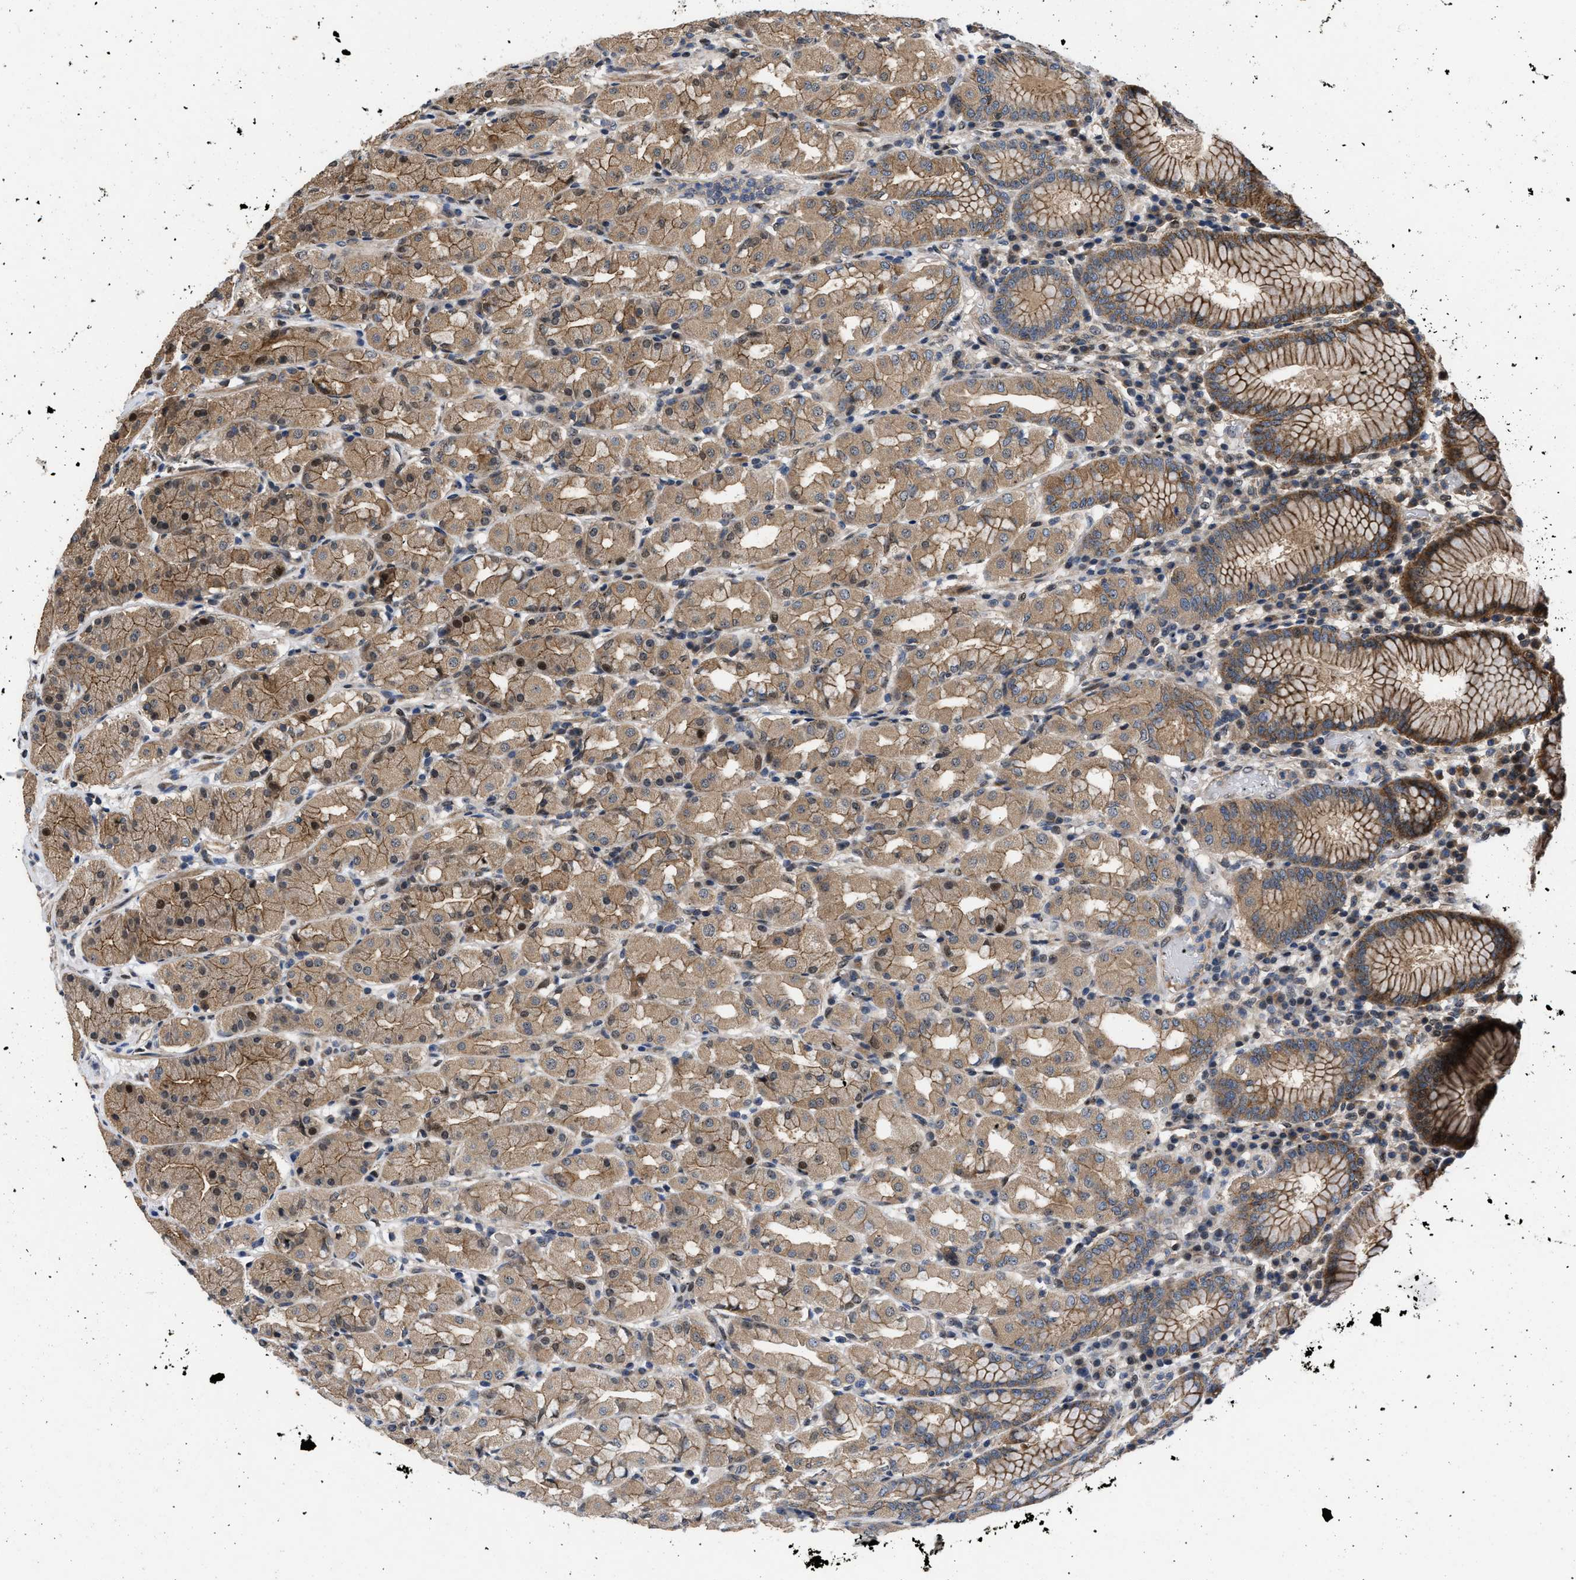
{"staining": {"intensity": "moderate", "quantity": ">75%", "location": "cytoplasmic/membranous"}, "tissue": "stomach", "cell_type": "Glandular cells", "image_type": "normal", "snomed": [{"axis": "morphology", "description": "Normal tissue, NOS"}, {"axis": "topography", "description": "Stomach"}, {"axis": "topography", "description": "Stomach, lower"}], "caption": "Immunohistochemistry (IHC) of unremarkable human stomach exhibits medium levels of moderate cytoplasmic/membranous expression in approximately >75% of glandular cells. (brown staining indicates protein expression, while blue staining denotes nuclei).", "gene": "PRDM14", "patient": {"sex": "female", "age": 56}}